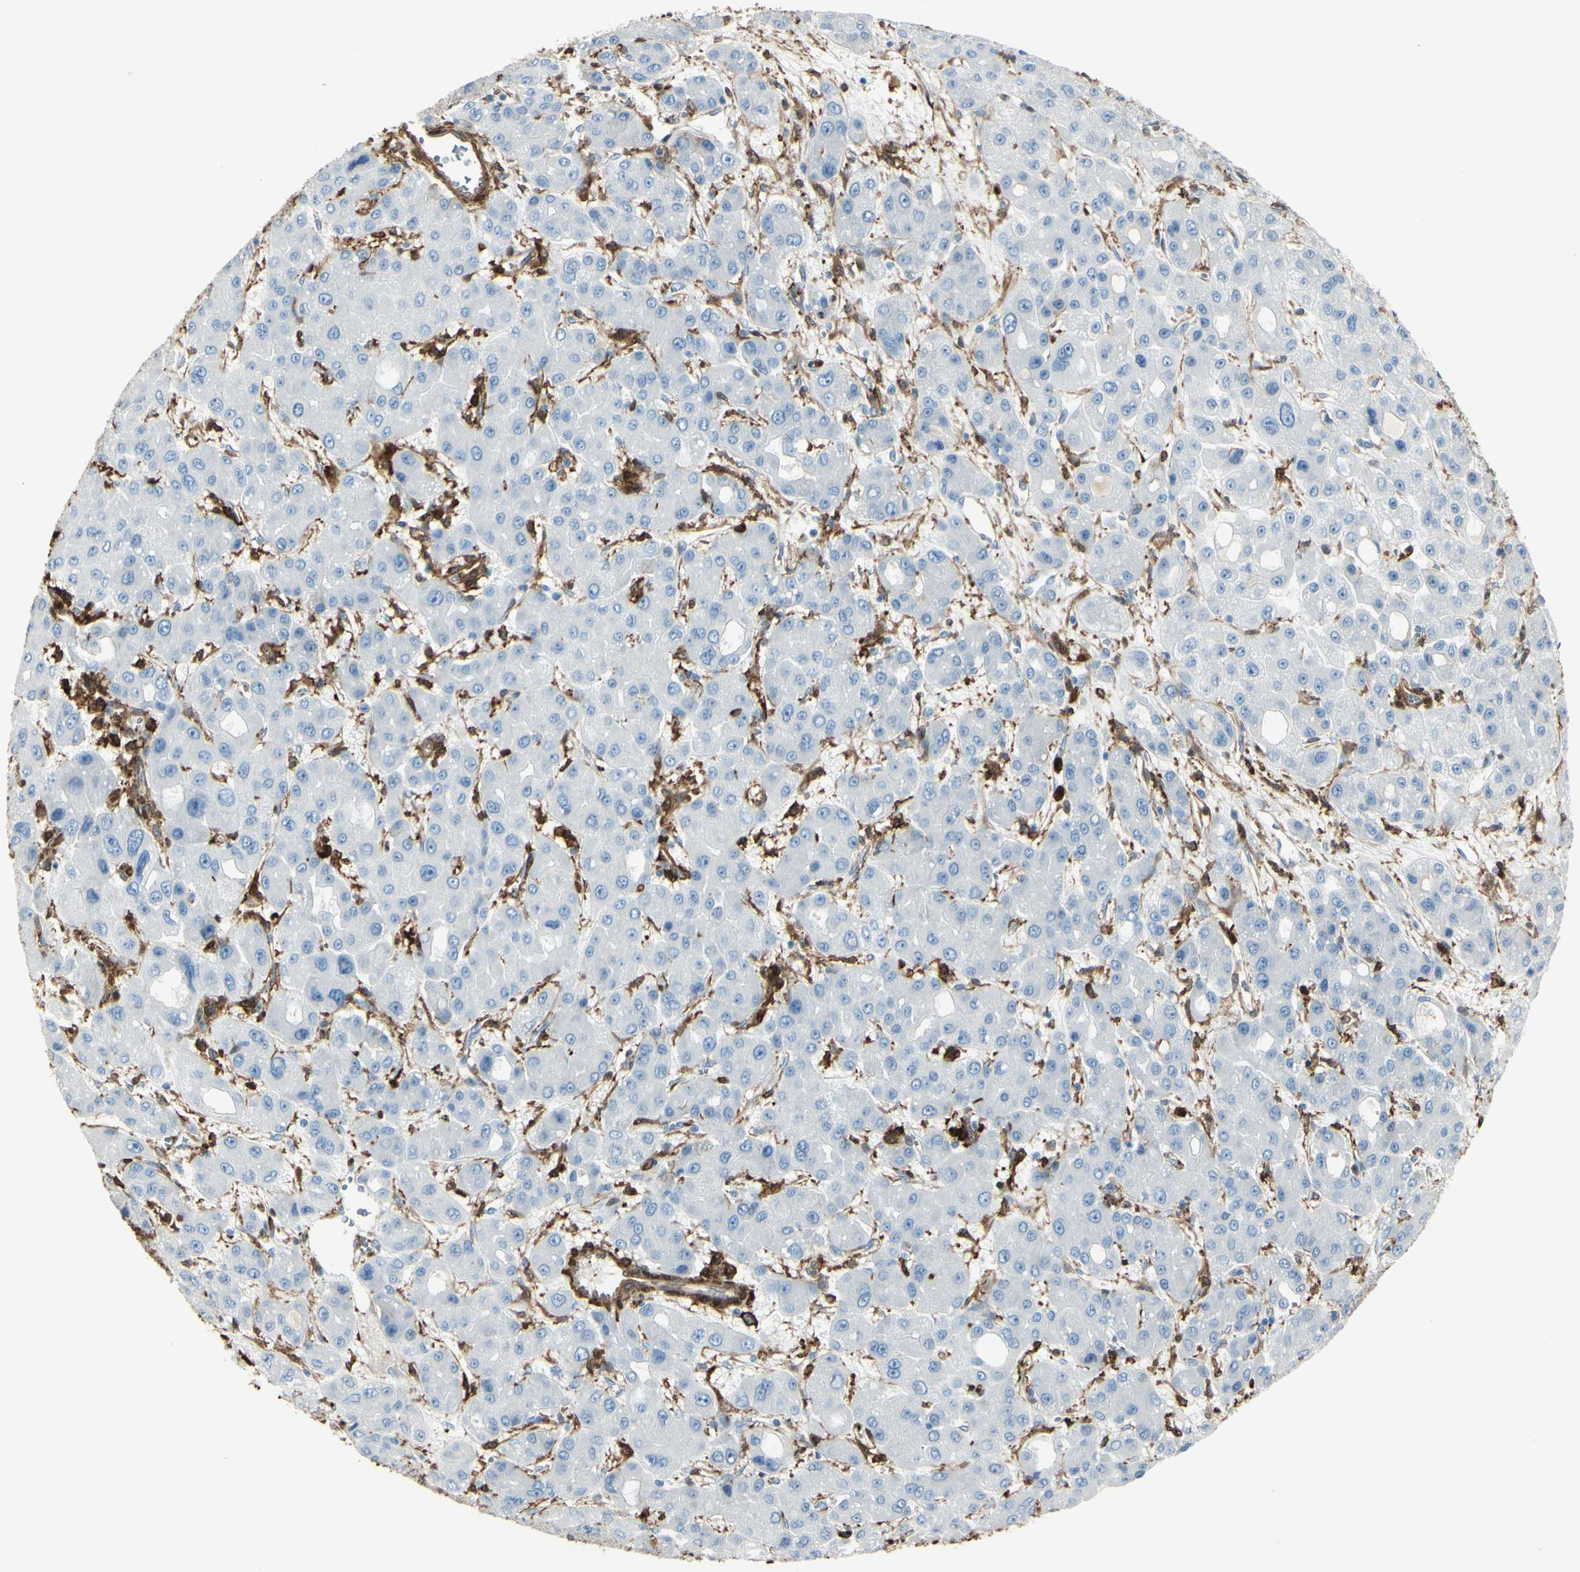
{"staining": {"intensity": "negative", "quantity": "none", "location": "none"}, "tissue": "liver cancer", "cell_type": "Tumor cells", "image_type": "cancer", "snomed": [{"axis": "morphology", "description": "Carcinoma, Hepatocellular, NOS"}, {"axis": "topography", "description": "Liver"}], "caption": "This is an immunohistochemistry (IHC) micrograph of hepatocellular carcinoma (liver). There is no positivity in tumor cells.", "gene": "GSN", "patient": {"sex": "male", "age": 55}}